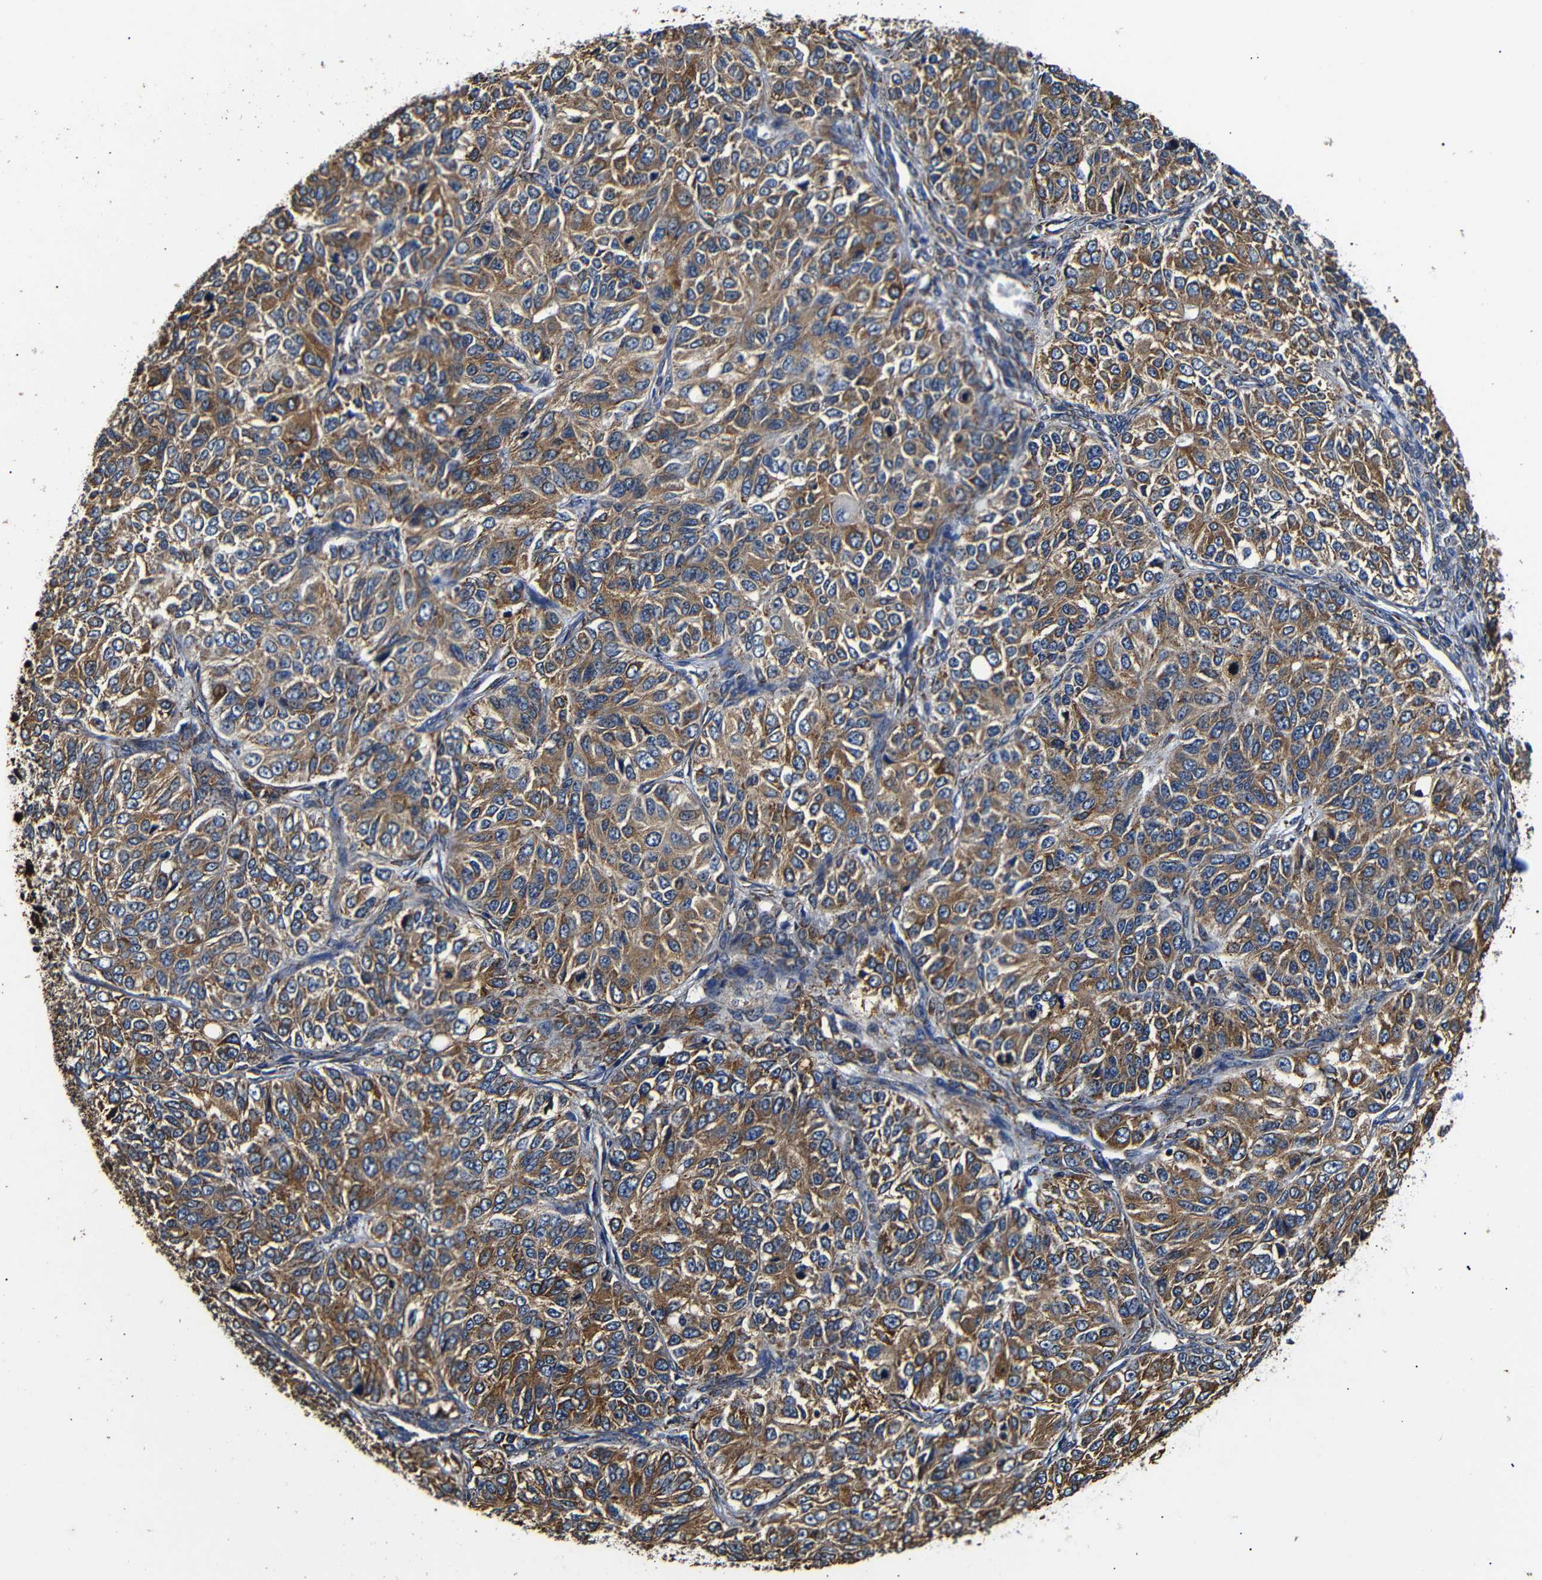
{"staining": {"intensity": "moderate", "quantity": ">75%", "location": "cytoplasmic/membranous"}, "tissue": "ovarian cancer", "cell_type": "Tumor cells", "image_type": "cancer", "snomed": [{"axis": "morphology", "description": "Carcinoma, endometroid"}, {"axis": "topography", "description": "Ovary"}], "caption": "A brown stain highlights moderate cytoplasmic/membranous expression of a protein in human ovarian cancer (endometroid carcinoma) tumor cells.", "gene": "HHIP", "patient": {"sex": "female", "age": 51}}